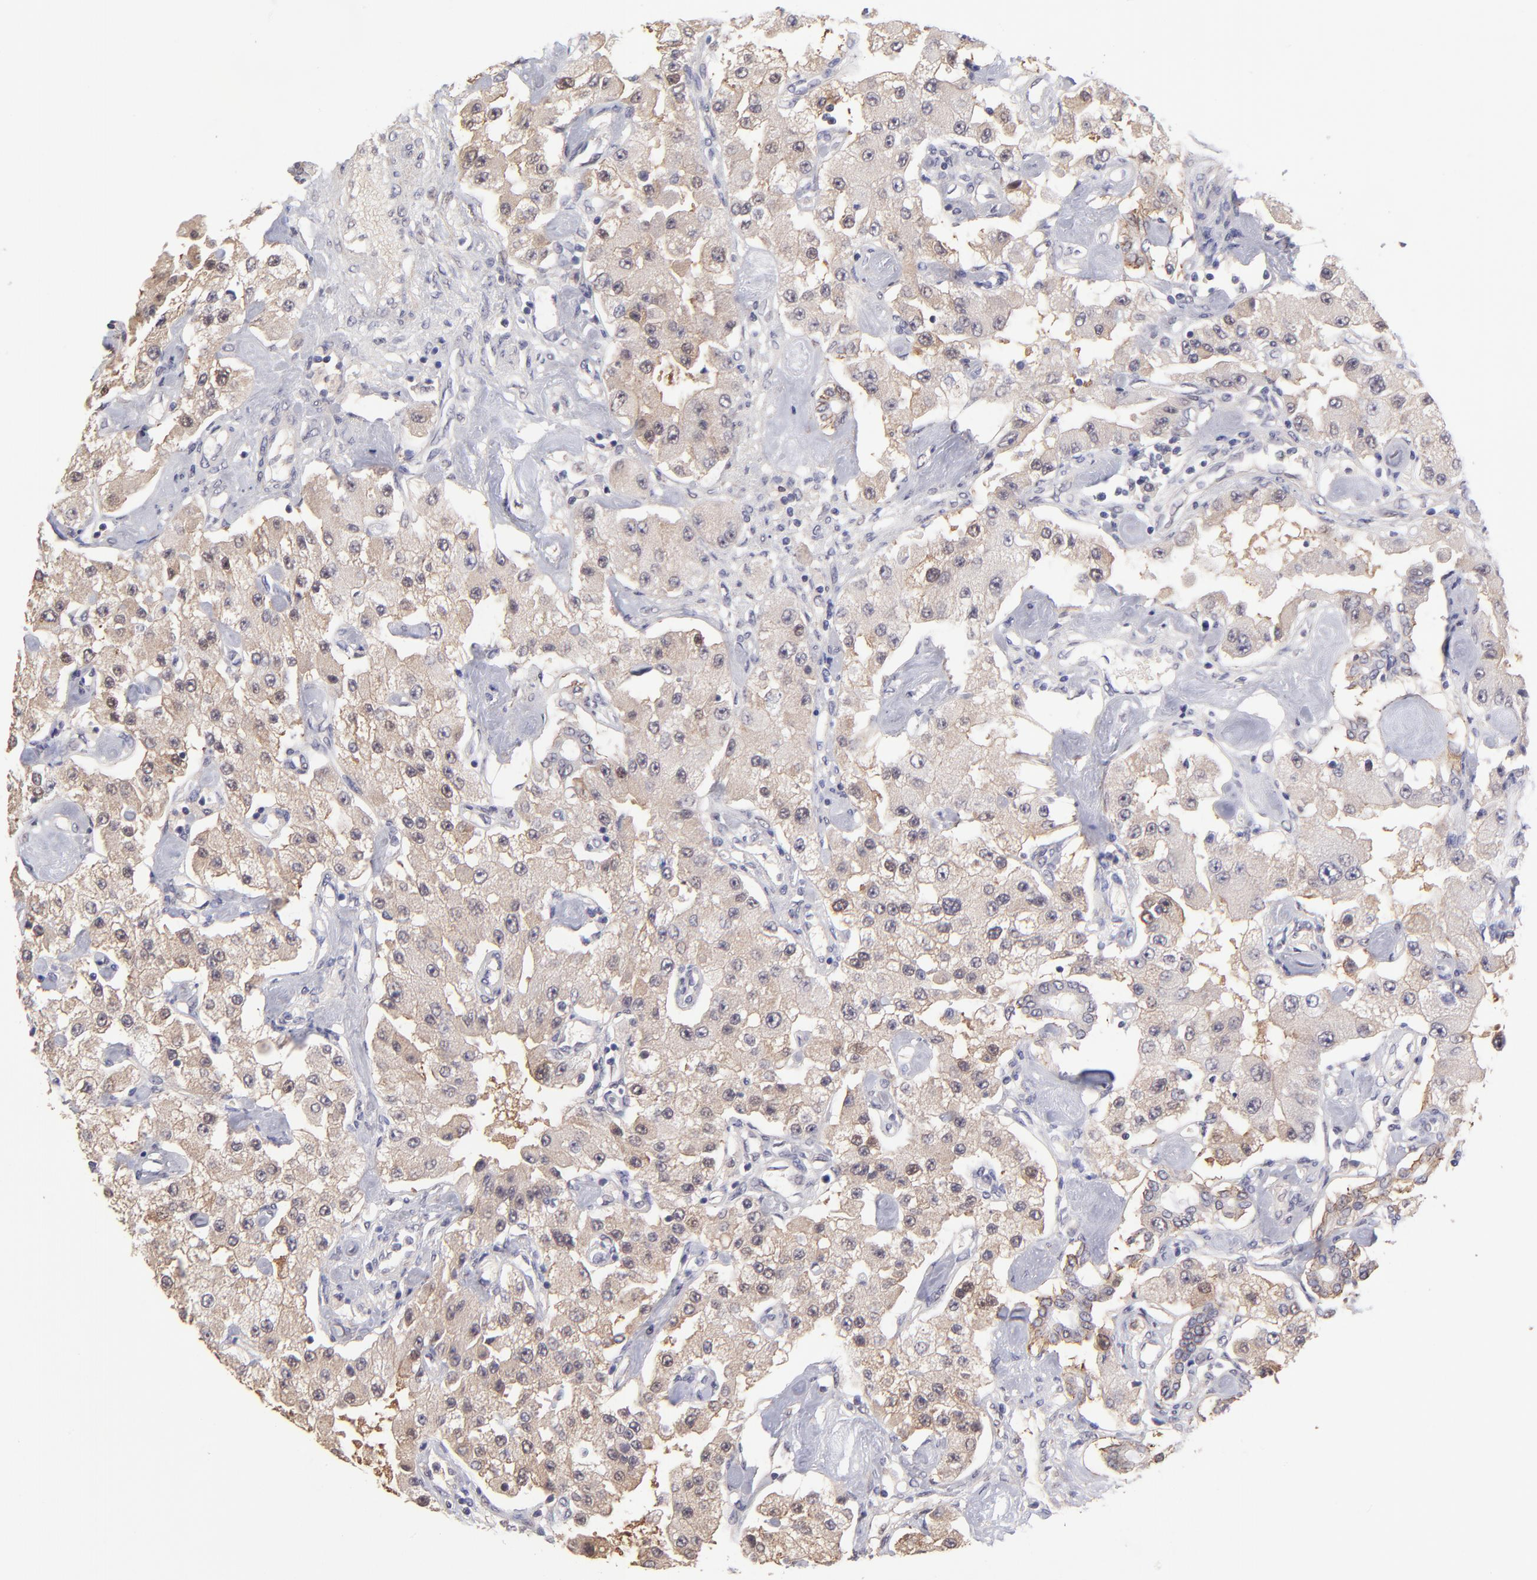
{"staining": {"intensity": "moderate", "quantity": ">75%", "location": "cytoplasmic/membranous"}, "tissue": "carcinoid", "cell_type": "Tumor cells", "image_type": "cancer", "snomed": [{"axis": "morphology", "description": "Carcinoid, malignant, NOS"}, {"axis": "topography", "description": "Pancreas"}], "caption": "High-power microscopy captured an immunohistochemistry (IHC) micrograph of malignant carcinoid, revealing moderate cytoplasmic/membranous expression in approximately >75% of tumor cells.", "gene": "NSF", "patient": {"sex": "male", "age": 41}}